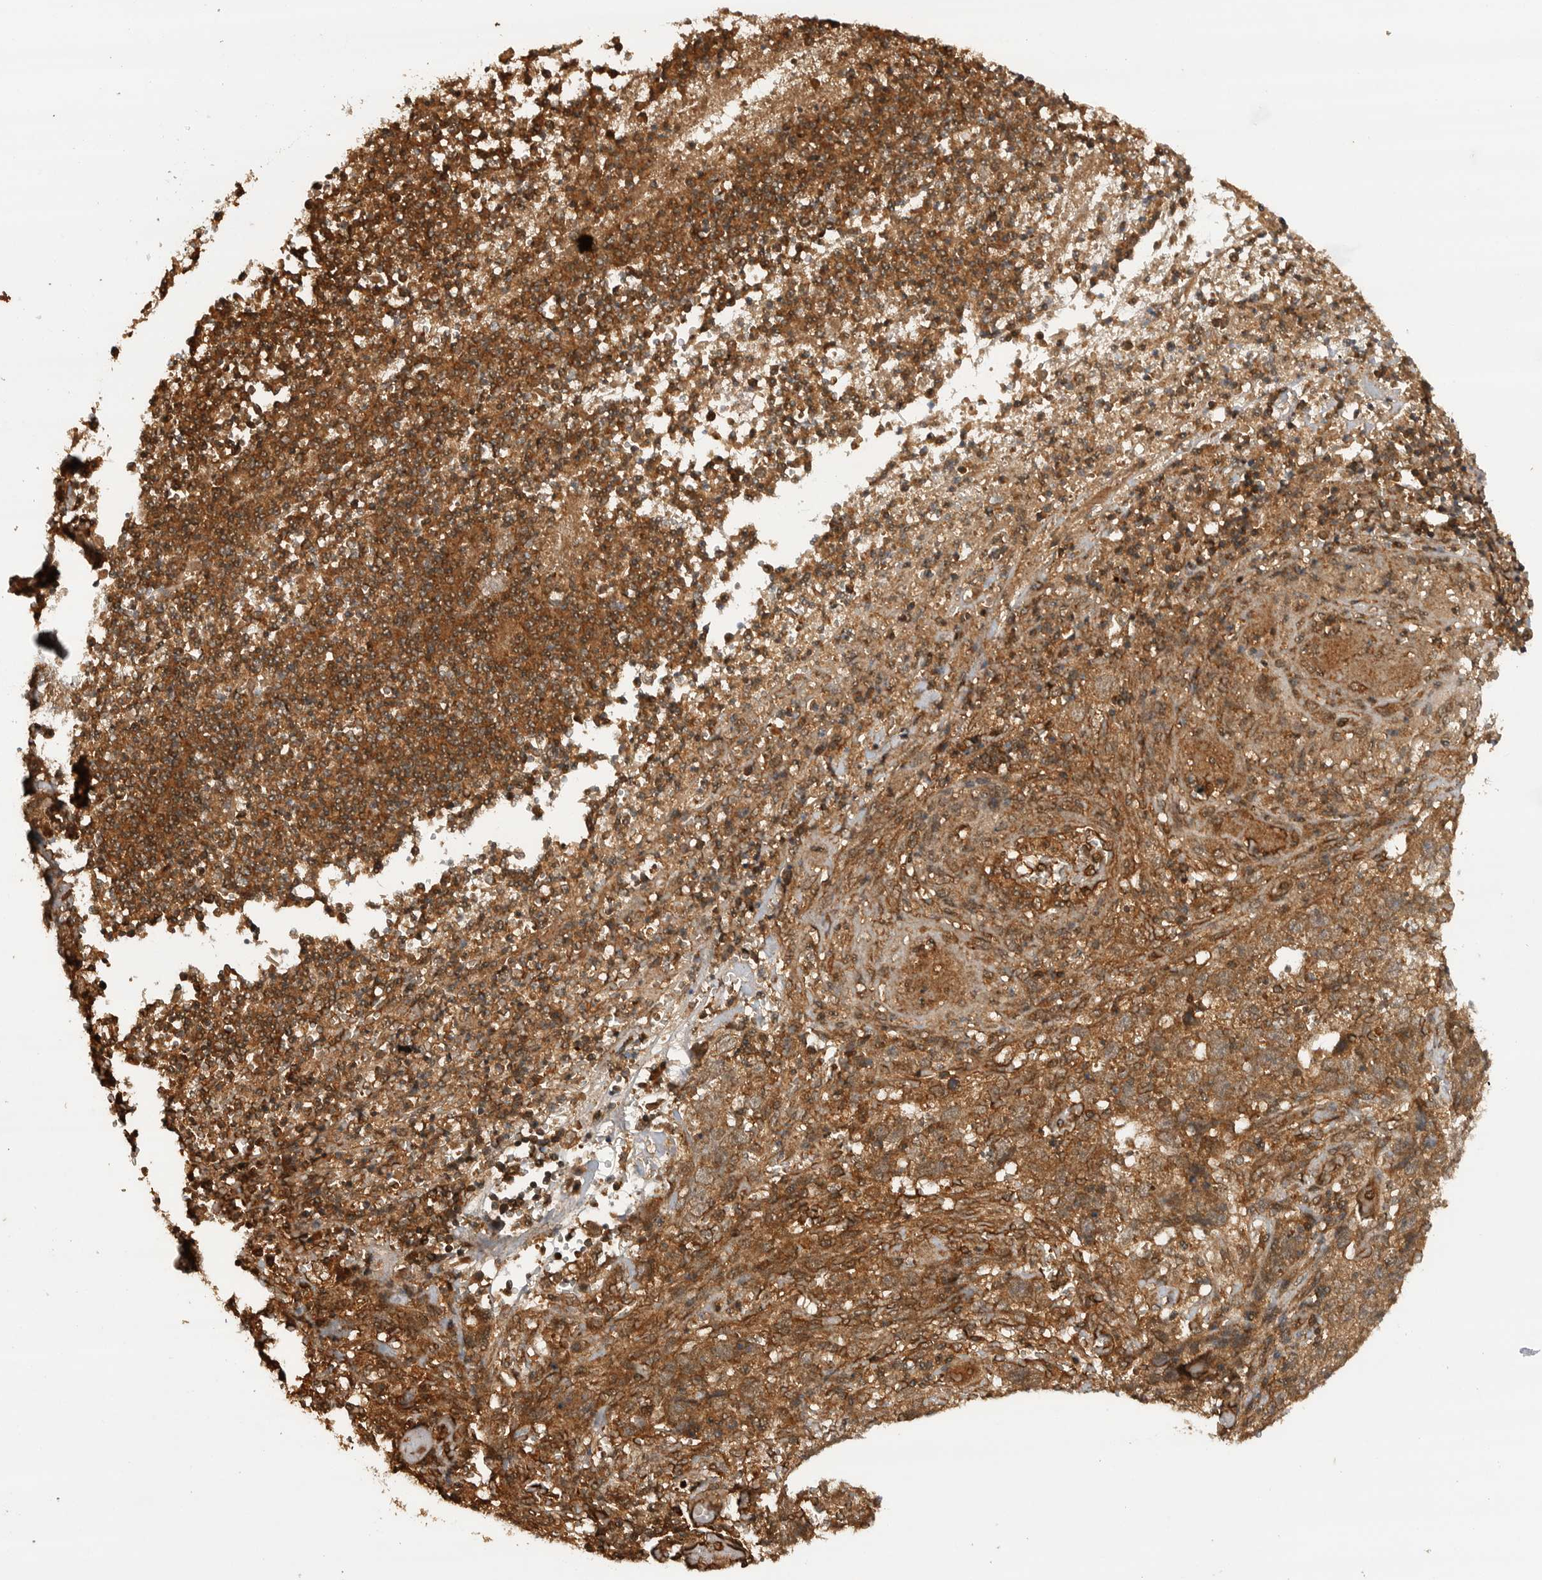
{"staining": {"intensity": "moderate", "quantity": ">75%", "location": "cytoplasmic/membranous"}, "tissue": "stomach cancer", "cell_type": "Tumor cells", "image_type": "cancer", "snomed": [{"axis": "morphology", "description": "Adenocarcinoma, NOS"}, {"axis": "topography", "description": "Stomach"}], "caption": "This is an image of immunohistochemistry (IHC) staining of stomach cancer (adenocarcinoma), which shows moderate expression in the cytoplasmic/membranous of tumor cells.", "gene": "PRDX4", "patient": {"sex": "male", "age": 48}}